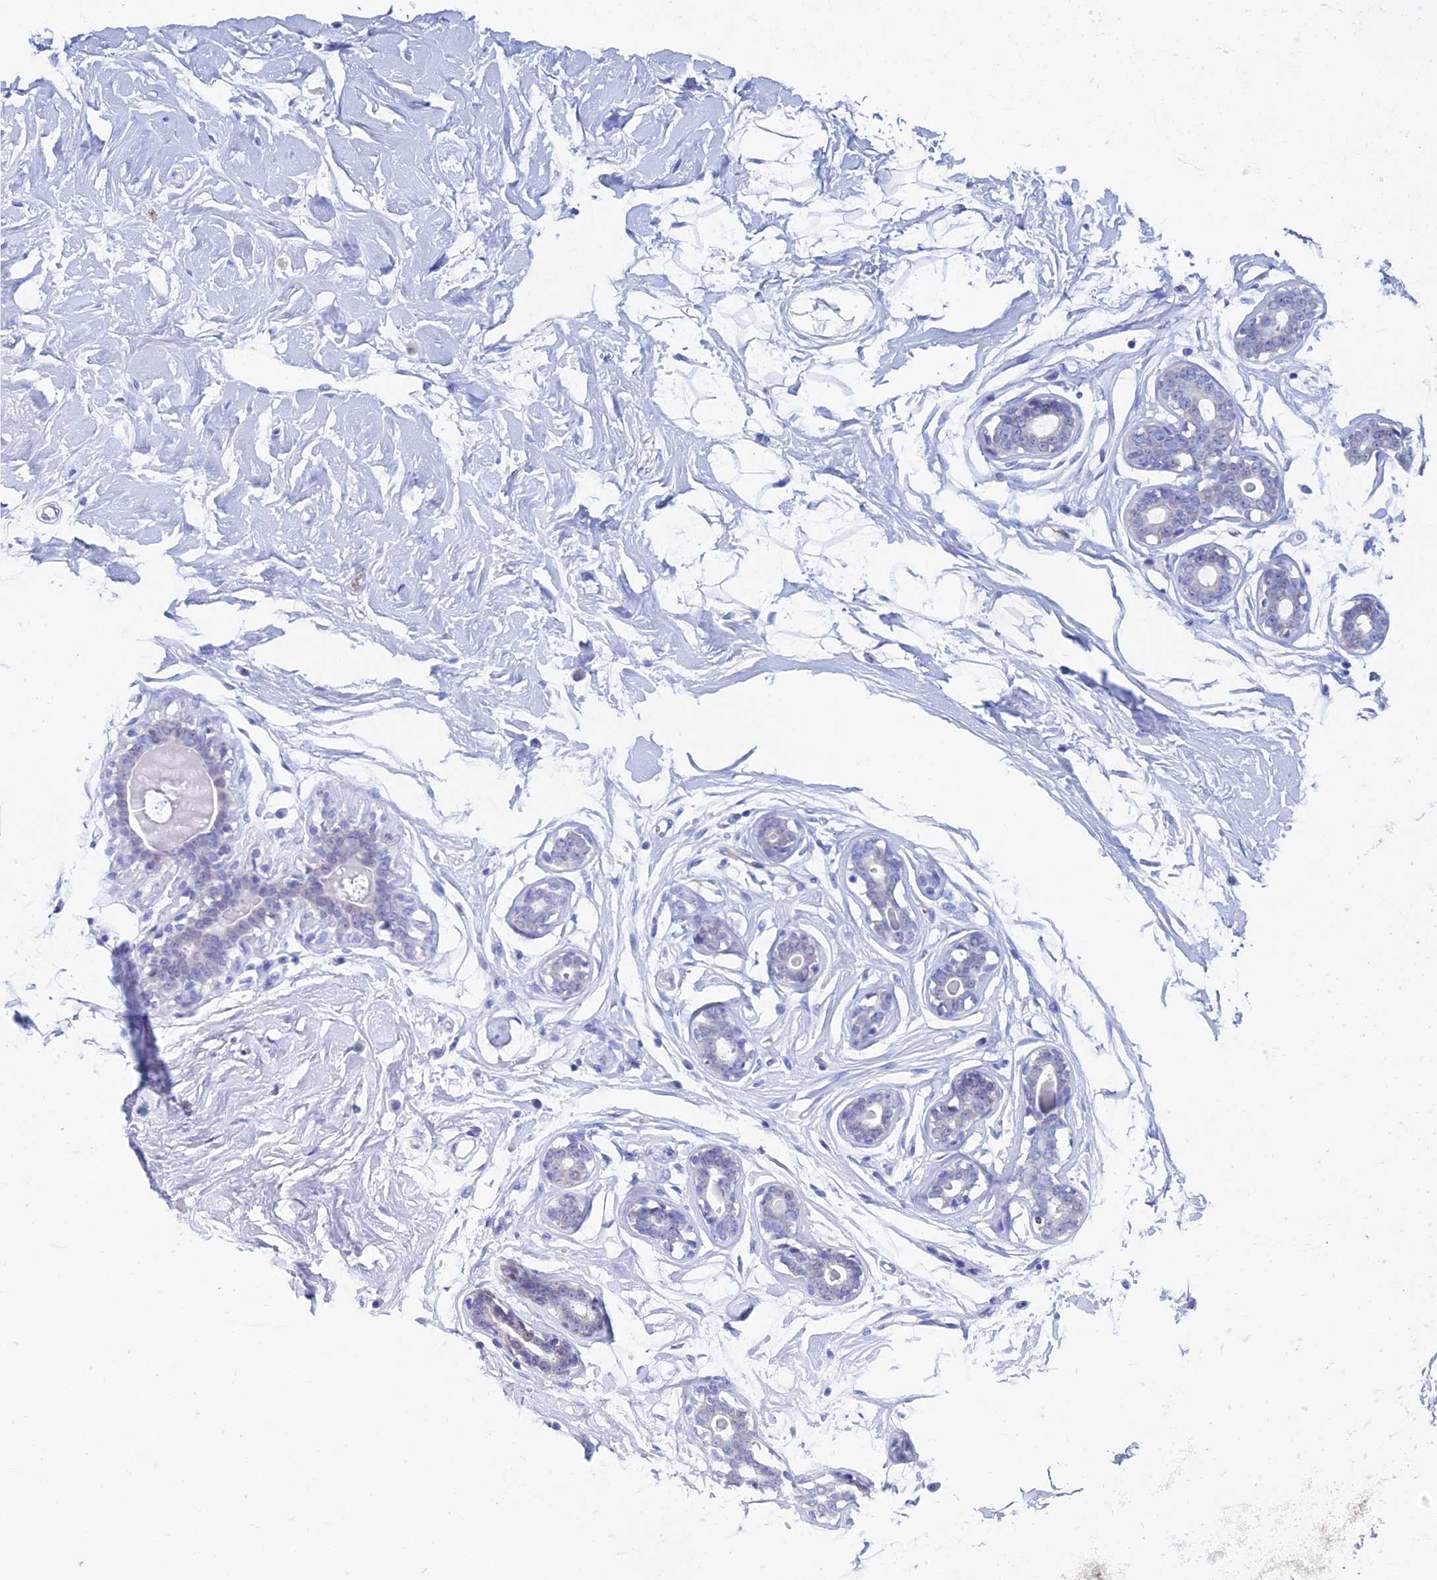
{"staining": {"intensity": "negative", "quantity": "none", "location": "none"}, "tissue": "breast", "cell_type": "Adipocytes", "image_type": "normal", "snomed": [{"axis": "morphology", "description": "Normal tissue, NOS"}, {"axis": "morphology", "description": "Adenoma, NOS"}, {"axis": "topography", "description": "Breast"}], "caption": "DAB (3,3'-diaminobenzidine) immunohistochemical staining of normal human breast exhibits no significant positivity in adipocytes. (Brightfield microscopy of DAB (3,3'-diaminobenzidine) immunohistochemistry at high magnification).", "gene": "KCNK17", "patient": {"sex": "female", "age": 23}}